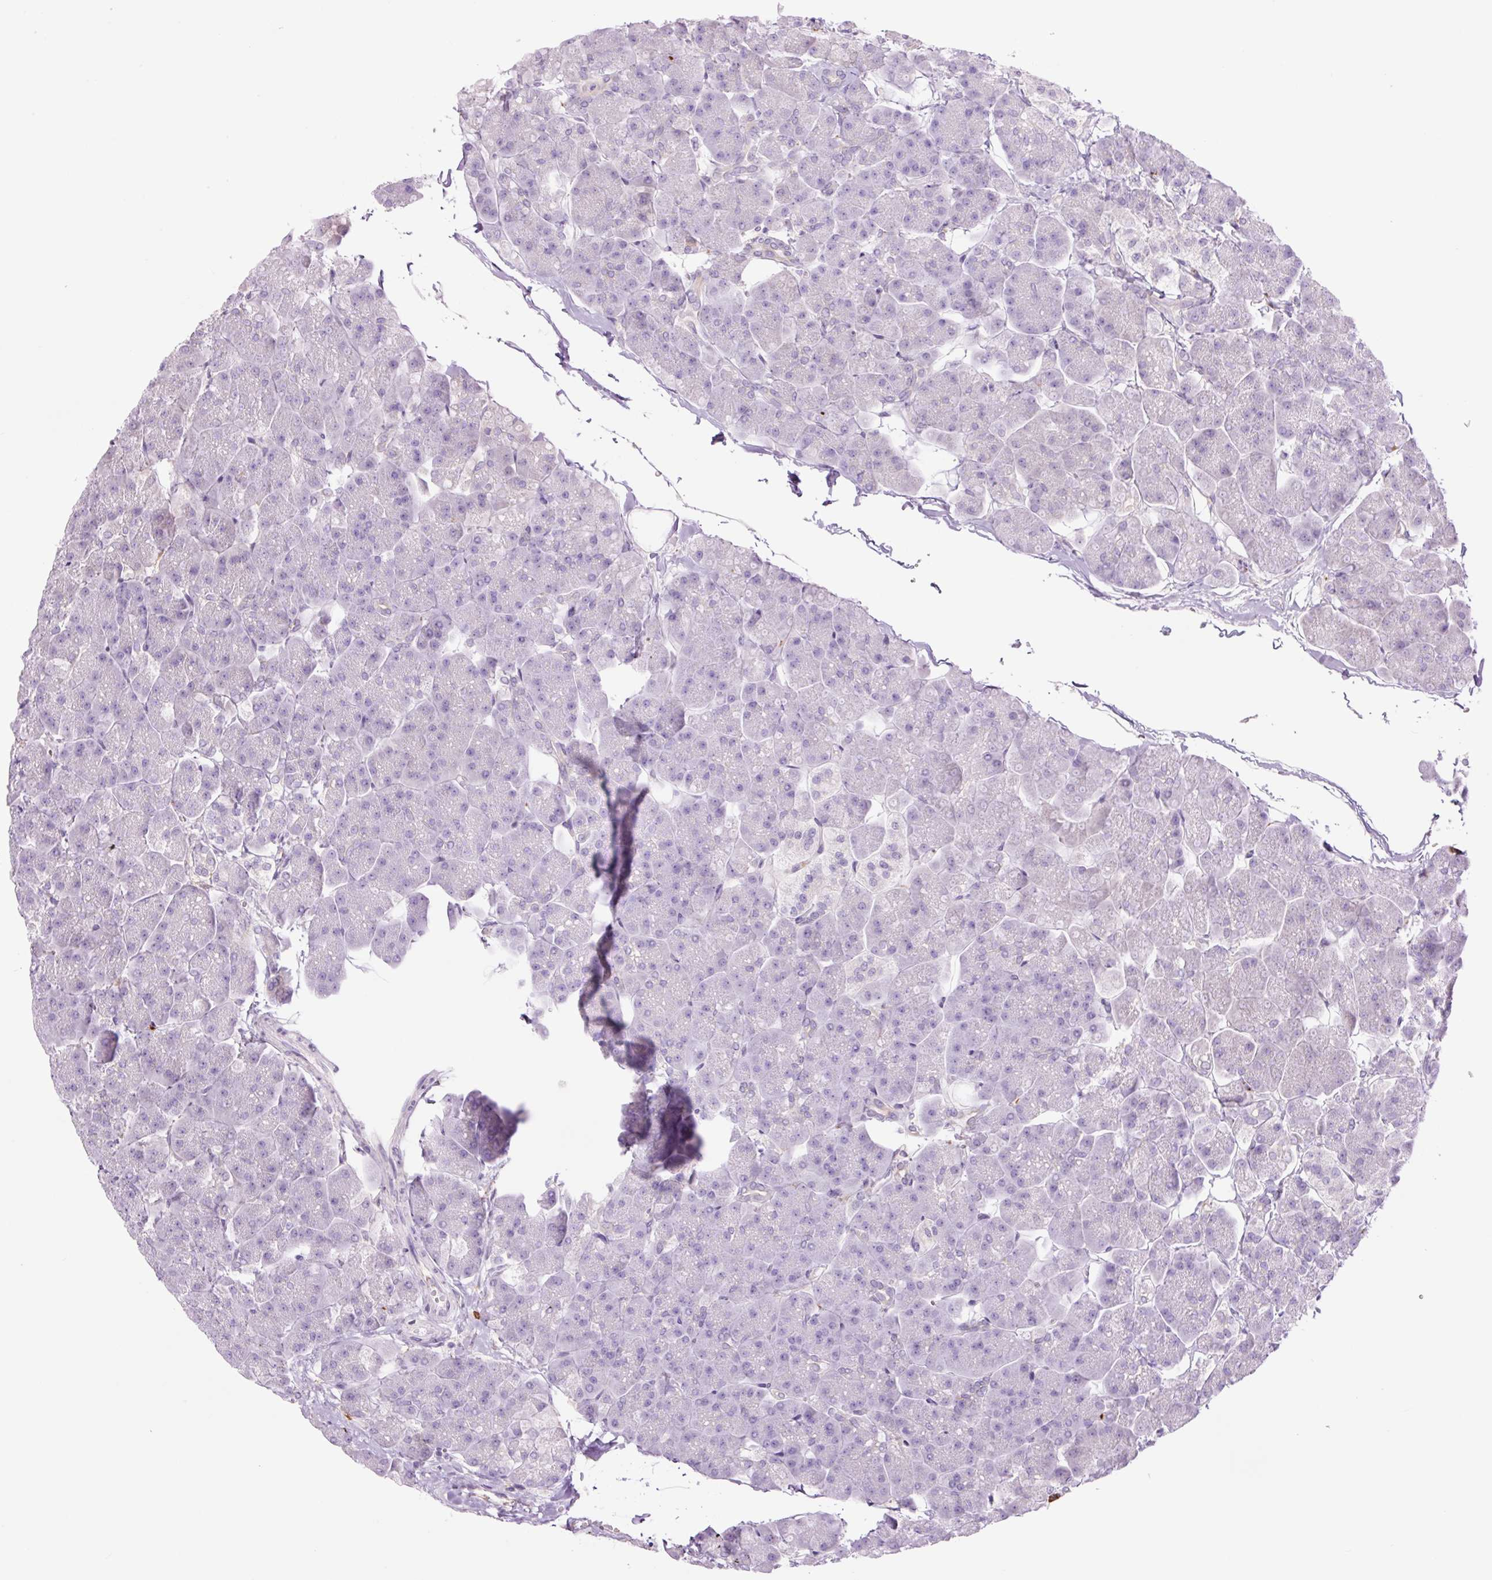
{"staining": {"intensity": "negative", "quantity": "none", "location": "none"}, "tissue": "pancreas", "cell_type": "Exocrine glandular cells", "image_type": "normal", "snomed": [{"axis": "morphology", "description": "Normal tissue, NOS"}, {"axis": "topography", "description": "Pancreas"}, {"axis": "topography", "description": "Peripheral nerve tissue"}], "caption": "Immunohistochemical staining of normal human pancreas demonstrates no significant expression in exocrine glandular cells.", "gene": "SH2D6", "patient": {"sex": "male", "age": 54}}